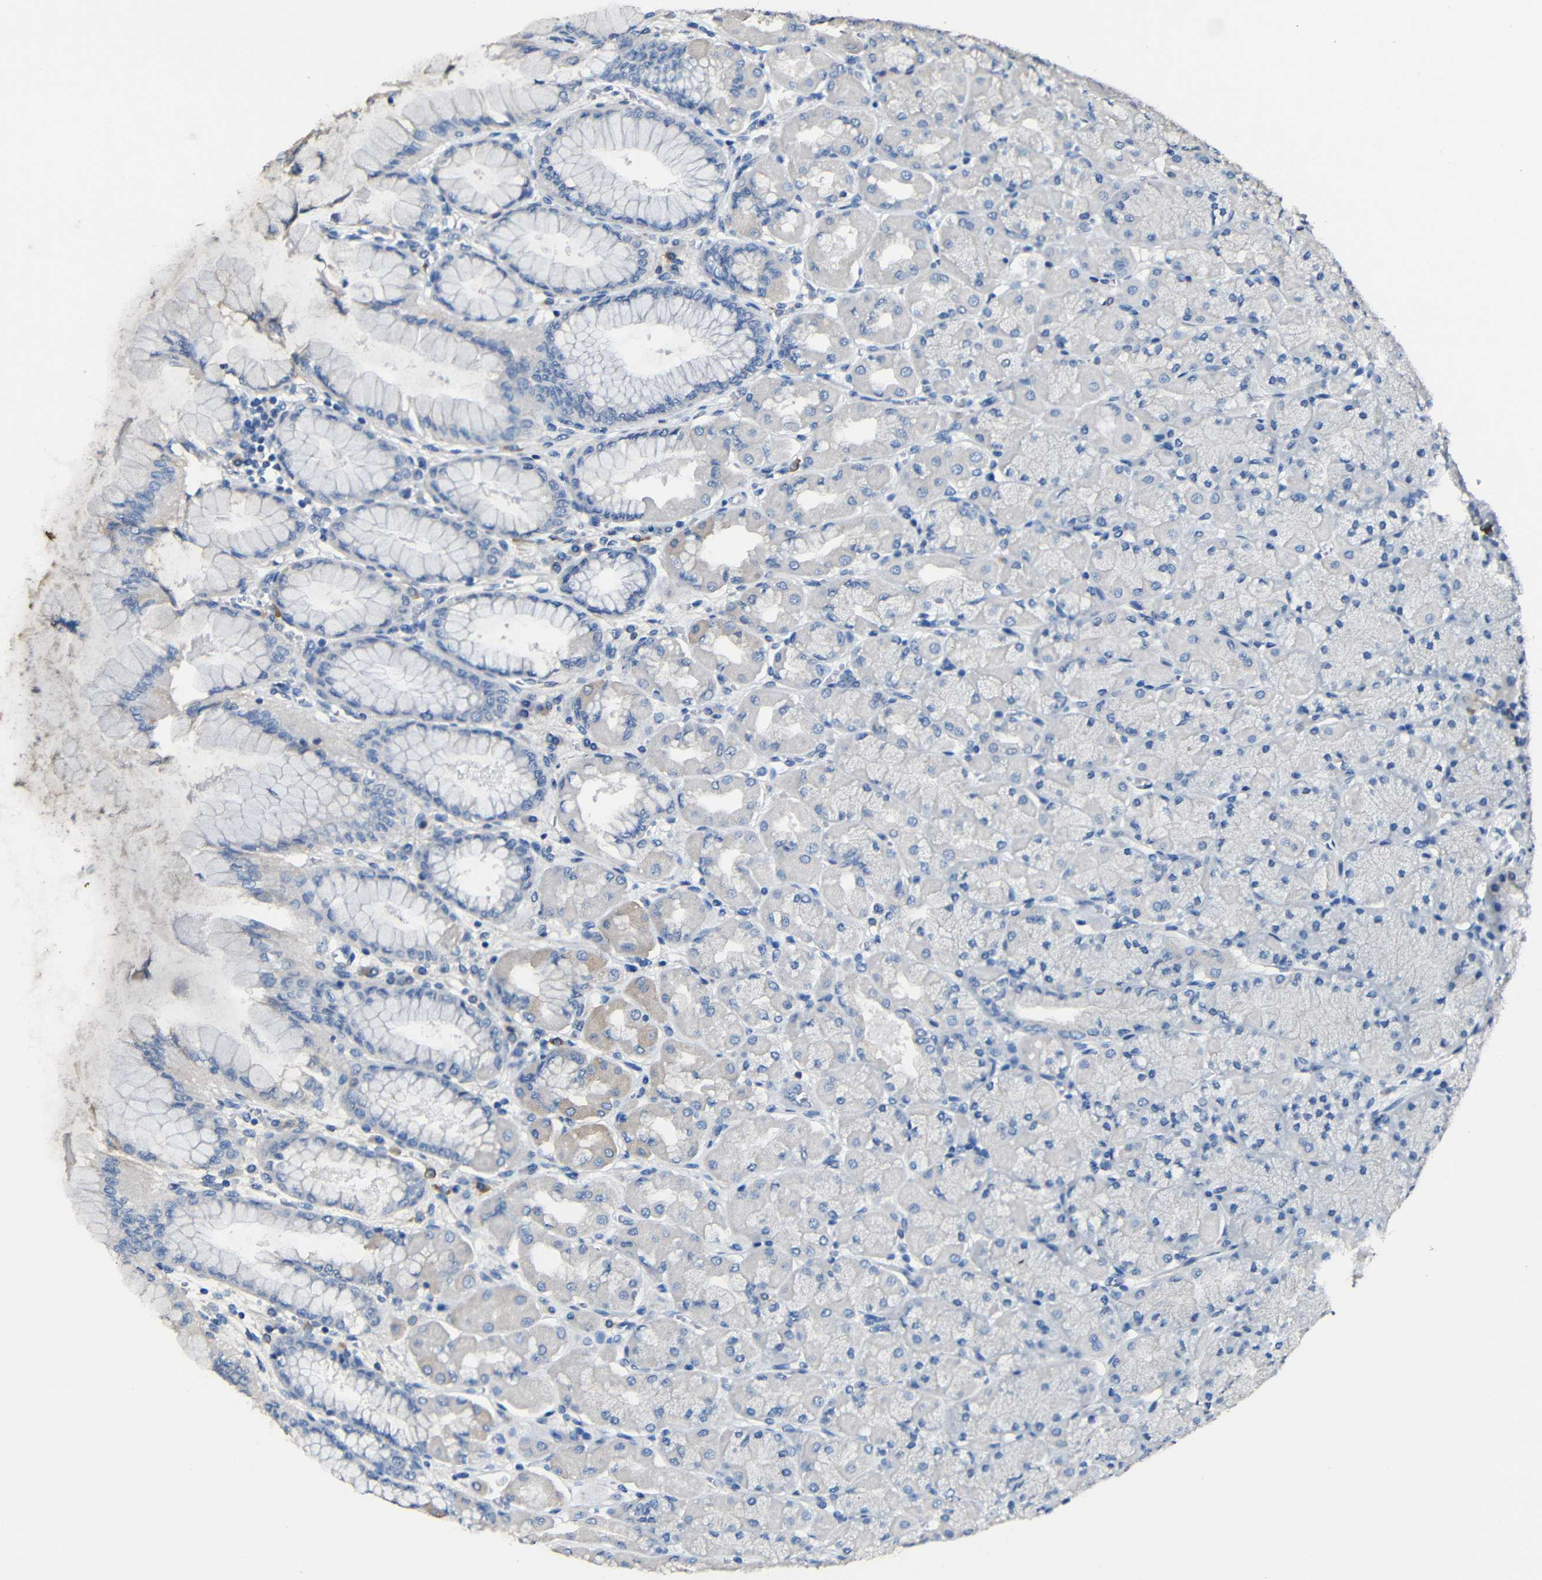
{"staining": {"intensity": "negative", "quantity": "none", "location": "none"}, "tissue": "stomach", "cell_type": "Glandular cells", "image_type": "normal", "snomed": [{"axis": "morphology", "description": "Normal tissue, NOS"}, {"axis": "topography", "description": "Stomach, upper"}], "caption": "Stomach stained for a protein using immunohistochemistry (IHC) exhibits no positivity glandular cells.", "gene": "ACKR2", "patient": {"sex": "female", "age": 56}}